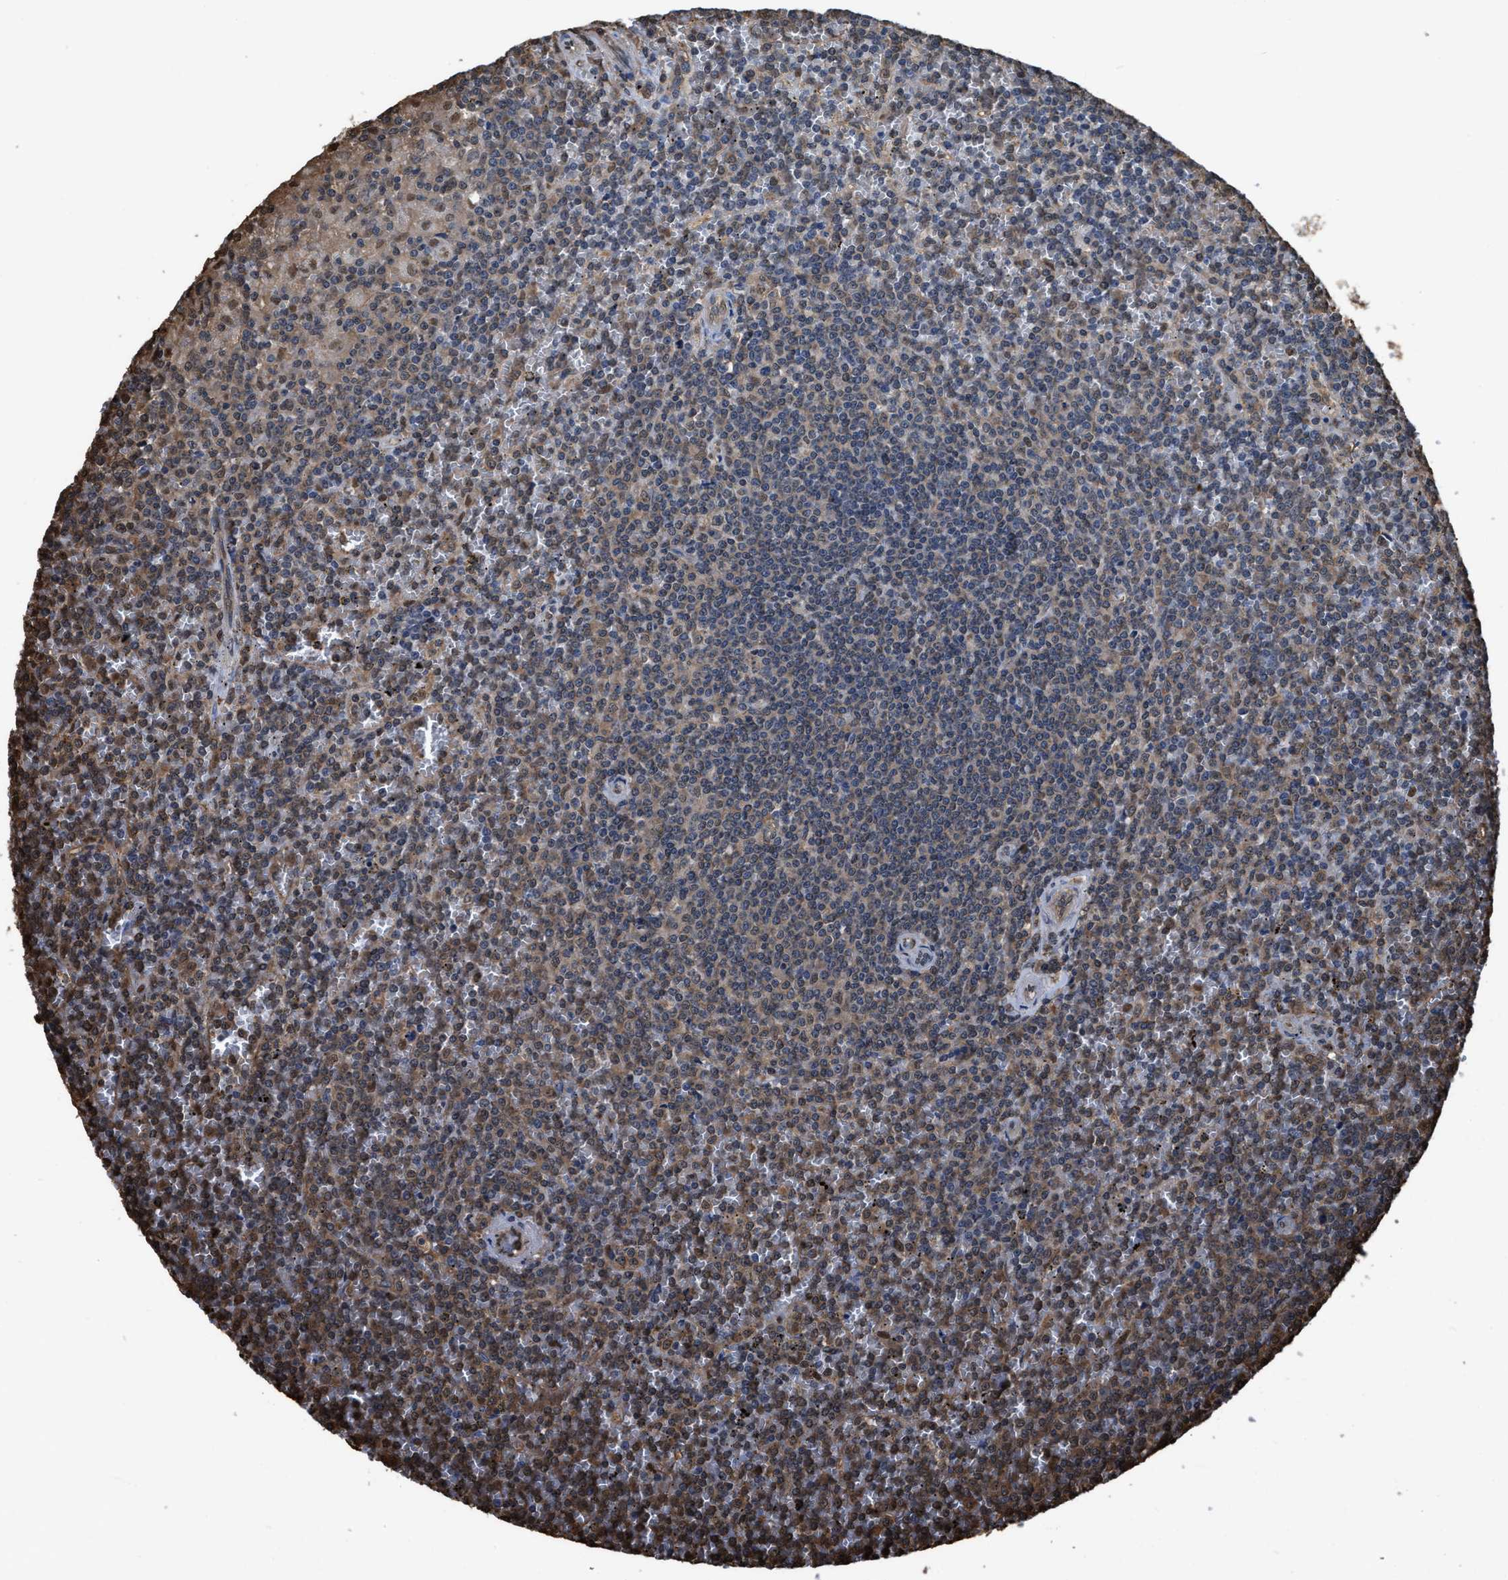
{"staining": {"intensity": "moderate", "quantity": "<25%", "location": "cytoplasmic/membranous"}, "tissue": "lymphoma", "cell_type": "Tumor cells", "image_type": "cancer", "snomed": [{"axis": "morphology", "description": "Malignant lymphoma, non-Hodgkin's type, Low grade"}, {"axis": "topography", "description": "Spleen"}], "caption": "High-power microscopy captured an immunohistochemistry histopathology image of low-grade malignant lymphoma, non-Hodgkin's type, revealing moderate cytoplasmic/membranous expression in approximately <25% of tumor cells. (Brightfield microscopy of DAB IHC at high magnification).", "gene": "FNTA", "patient": {"sex": "female", "age": 19}}